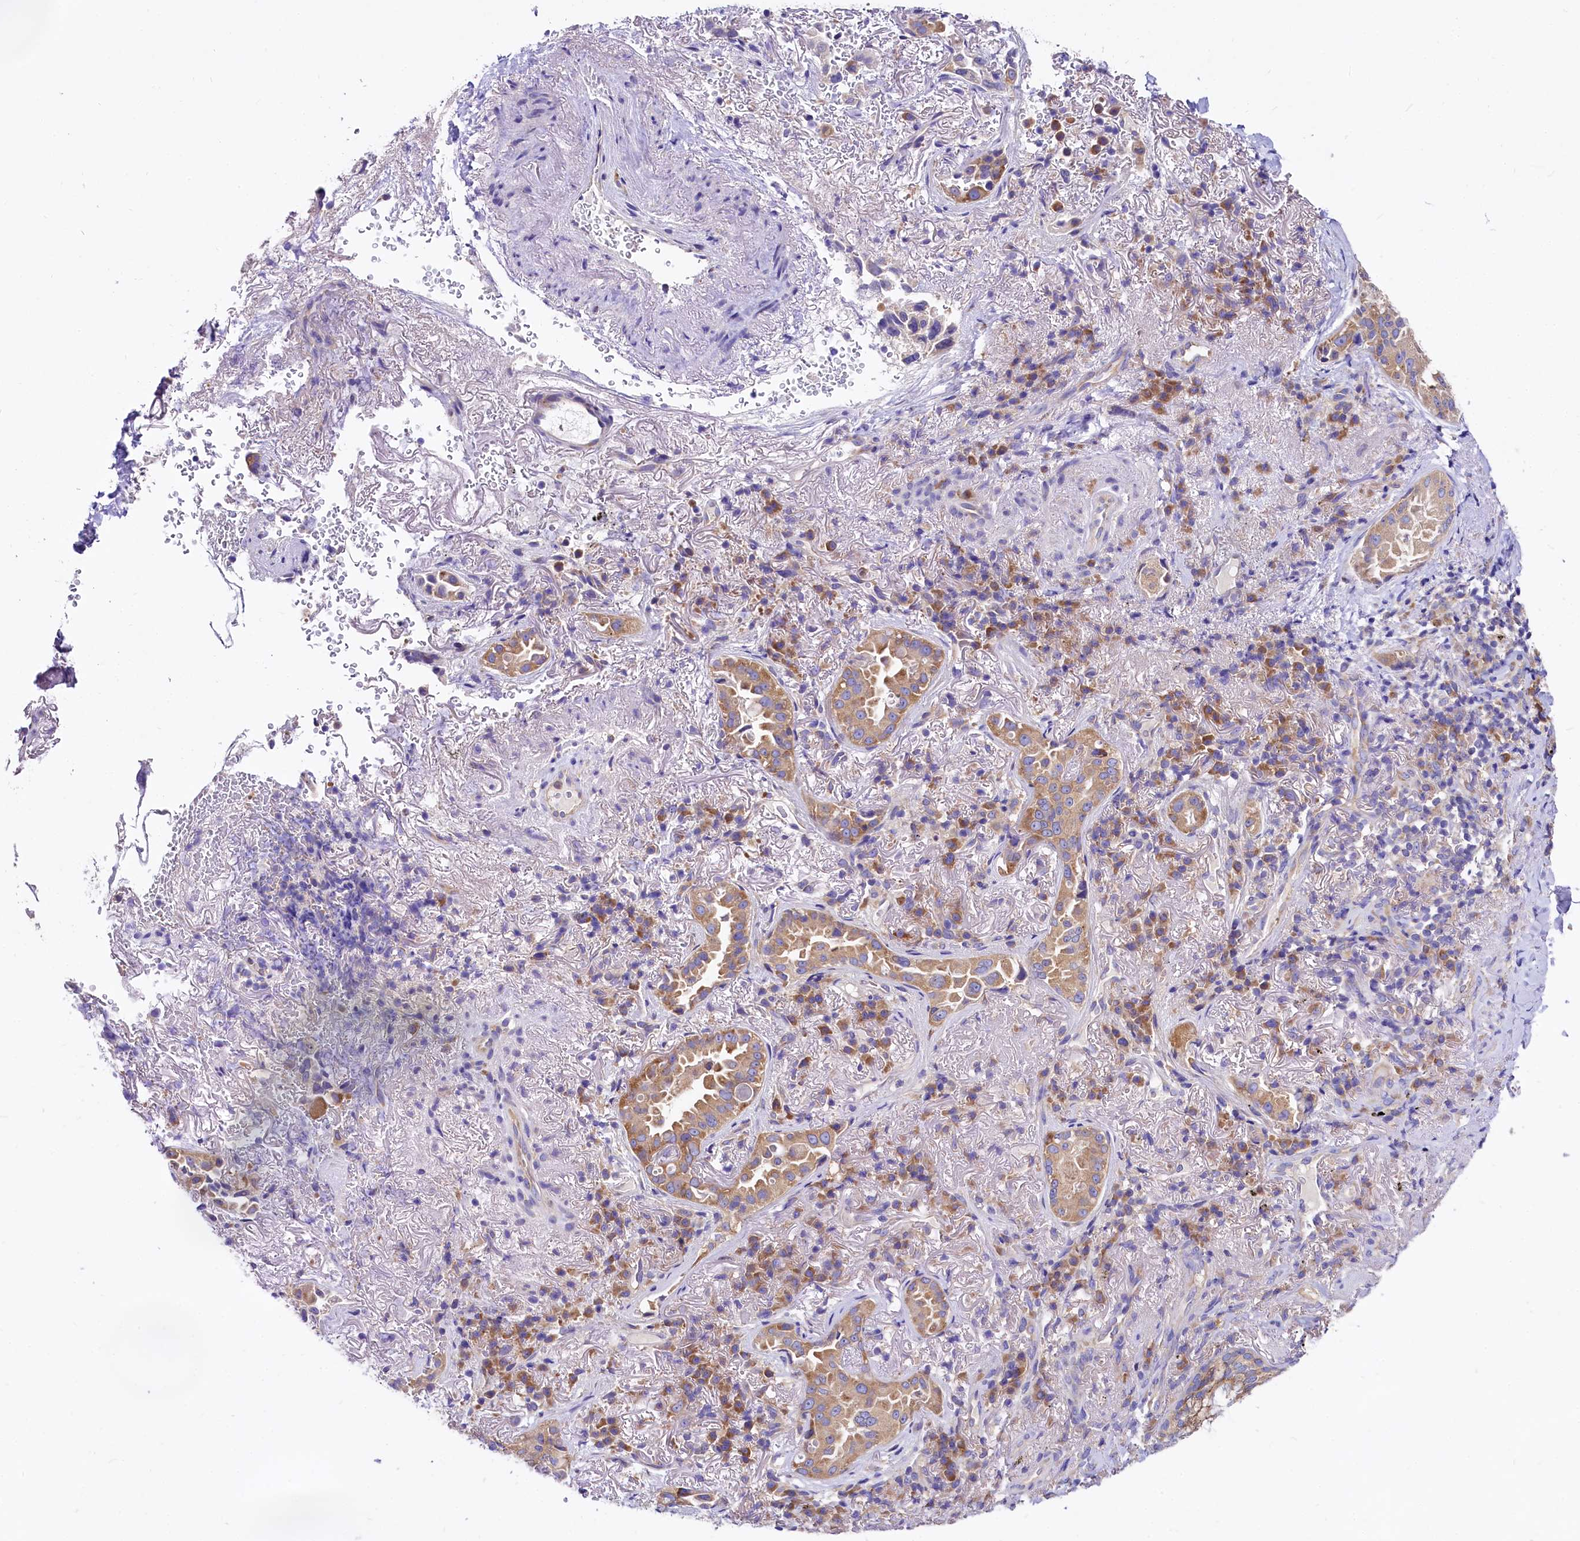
{"staining": {"intensity": "moderate", "quantity": ">75%", "location": "cytoplasmic/membranous"}, "tissue": "lung cancer", "cell_type": "Tumor cells", "image_type": "cancer", "snomed": [{"axis": "morphology", "description": "Adenocarcinoma, NOS"}, {"axis": "topography", "description": "Lung"}], "caption": "Moderate cytoplasmic/membranous staining for a protein is identified in about >75% of tumor cells of lung cancer using immunohistochemistry (IHC).", "gene": "QARS1", "patient": {"sex": "female", "age": 69}}